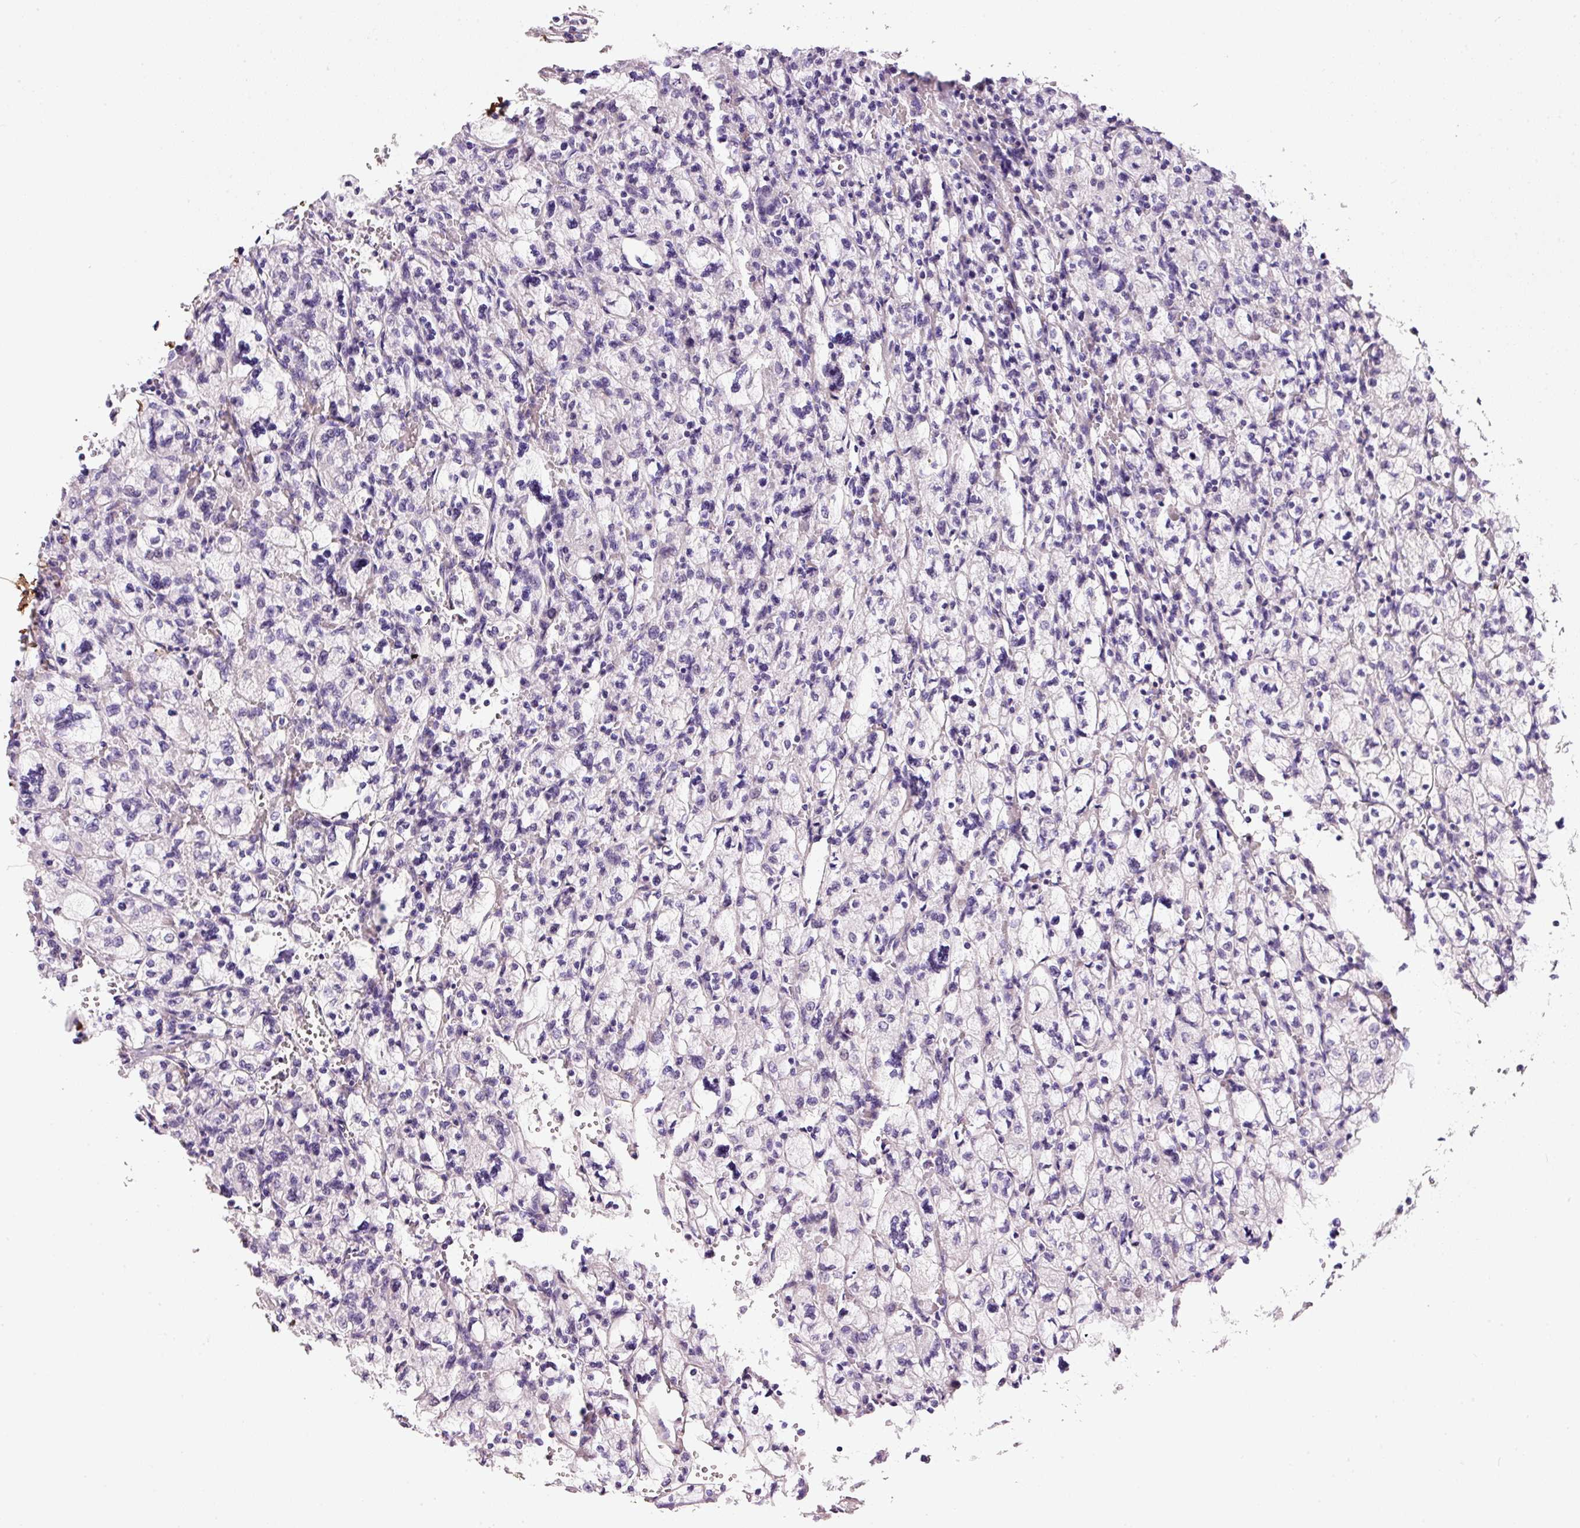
{"staining": {"intensity": "negative", "quantity": "none", "location": "none"}, "tissue": "renal cancer", "cell_type": "Tumor cells", "image_type": "cancer", "snomed": [{"axis": "morphology", "description": "Adenocarcinoma, NOS"}, {"axis": "topography", "description": "Kidney"}], "caption": "This histopathology image is of adenocarcinoma (renal) stained with immunohistochemistry (IHC) to label a protein in brown with the nuclei are counter-stained blue. There is no staining in tumor cells.", "gene": "SOS2", "patient": {"sex": "female", "age": 83}}